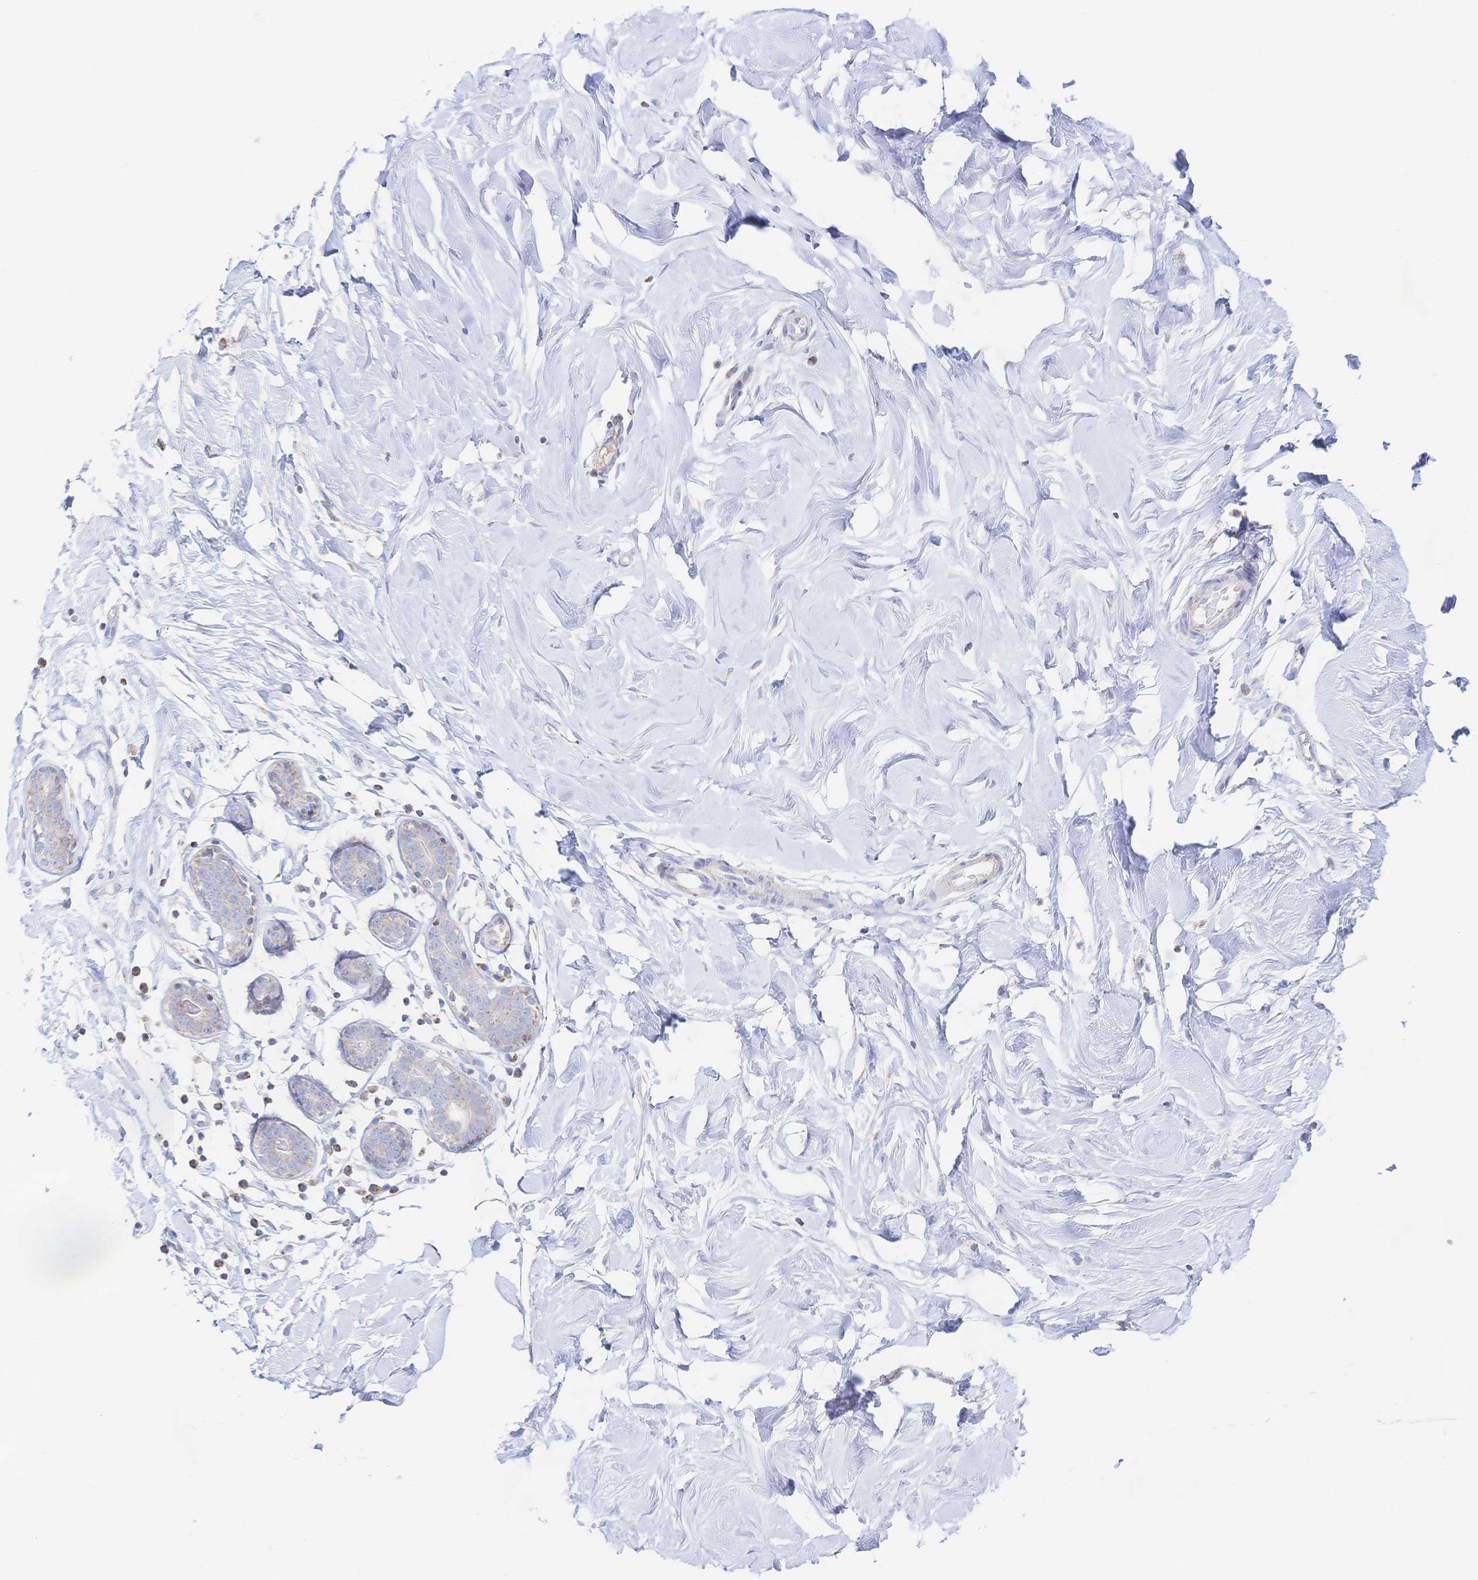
{"staining": {"intensity": "negative", "quantity": "none", "location": "none"}, "tissue": "breast", "cell_type": "Adipocytes", "image_type": "normal", "snomed": [{"axis": "morphology", "description": "Normal tissue, NOS"}, {"axis": "topography", "description": "Breast"}], "caption": "This is an immunohistochemistry histopathology image of unremarkable human breast. There is no staining in adipocytes.", "gene": "SYNGR4", "patient": {"sex": "female", "age": 27}}